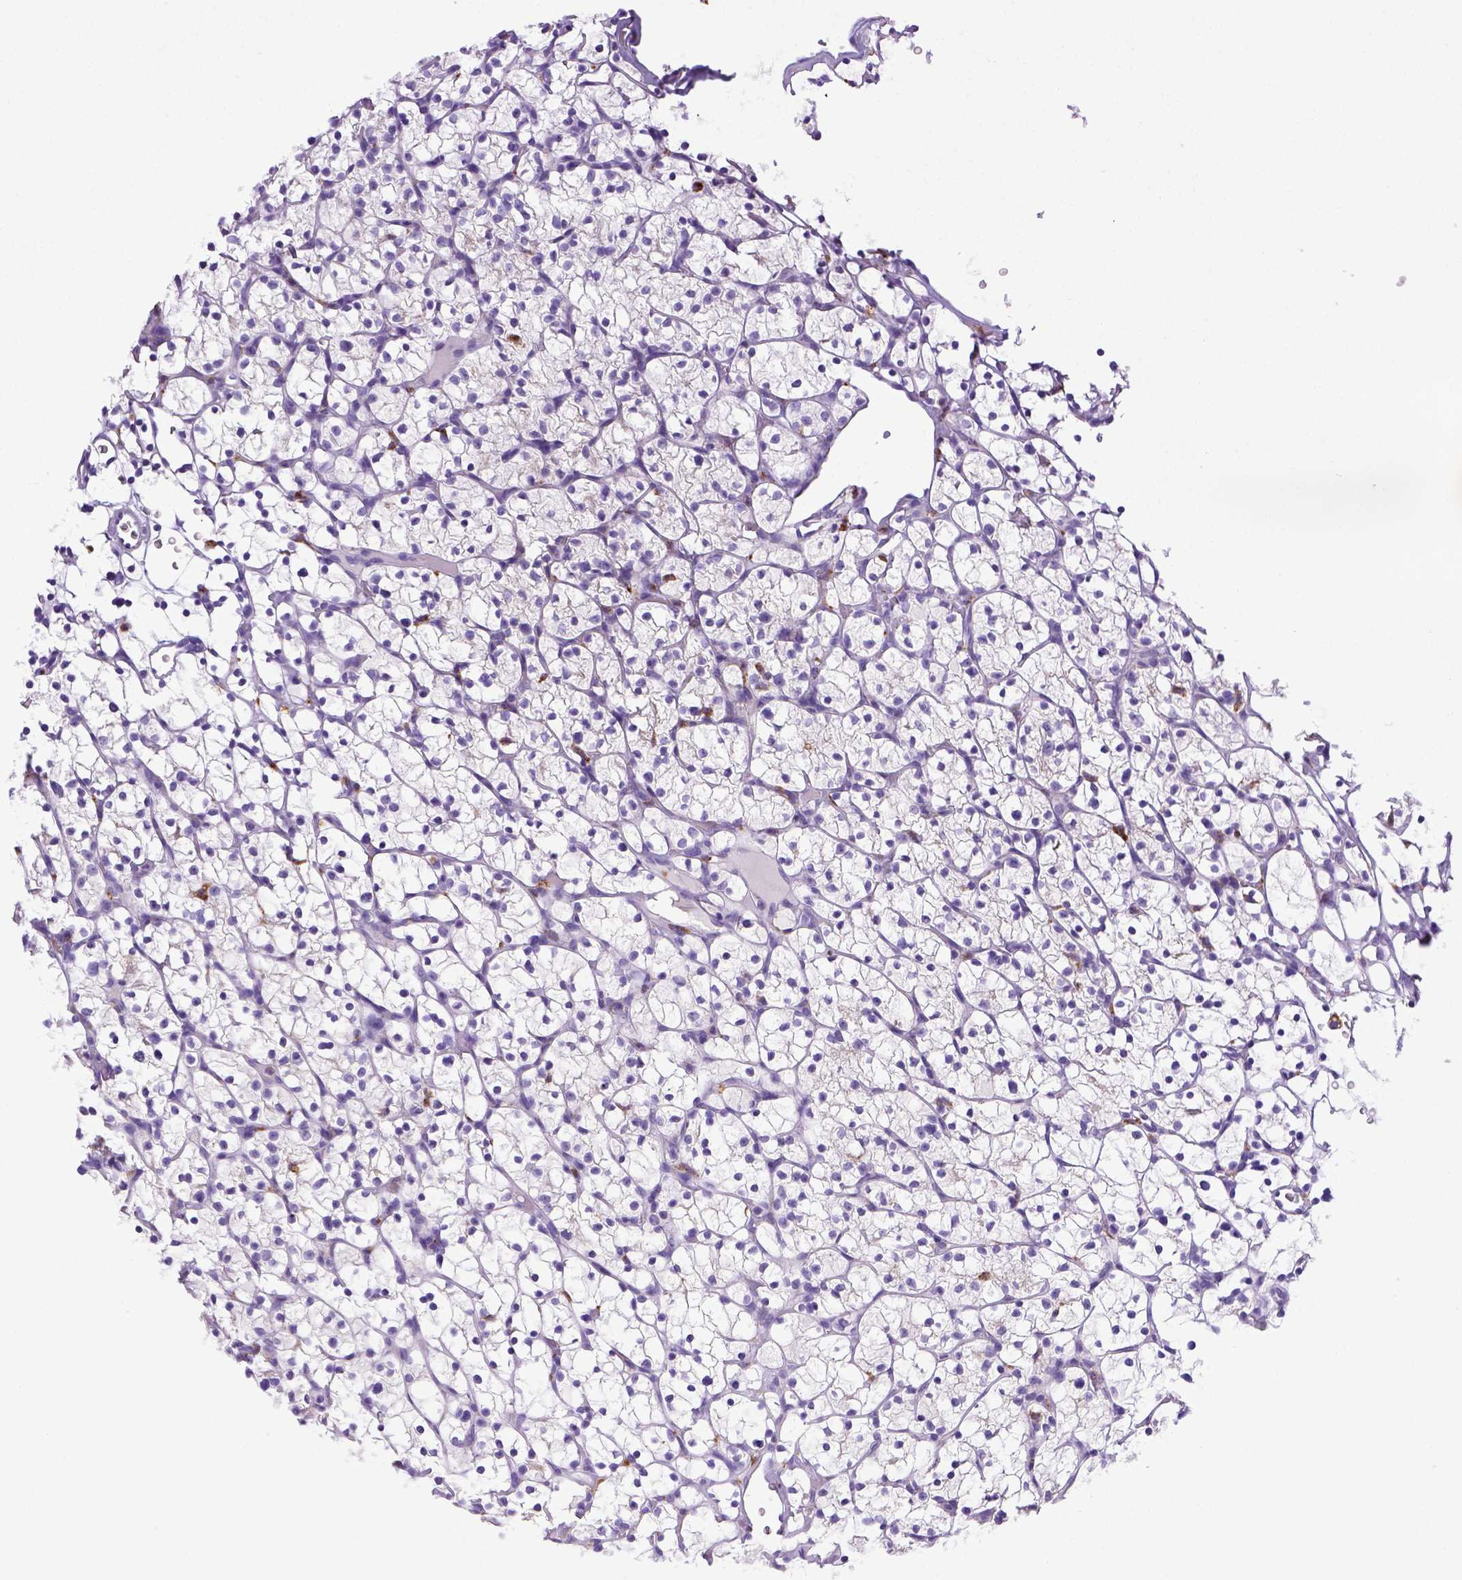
{"staining": {"intensity": "negative", "quantity": "none", "location": "none"}, "tissue": "renal cancer", "cell_type": "Tumor cells", "image_type": "cancer", "snomed": [{"axis": "morphology", "description": "Adenocarcinoma, NOS"}, {"axis": "topography", "description": "Kidney"}], "caption": "Histopathology image shows no protein positivity in tumor cells of renal cancer (adenocarcinoma) tissue. (DAB immunohistochemistry (IHC), high magnification).", "gene": "CD68", "patient": {"sex": "female", "age": 64}}